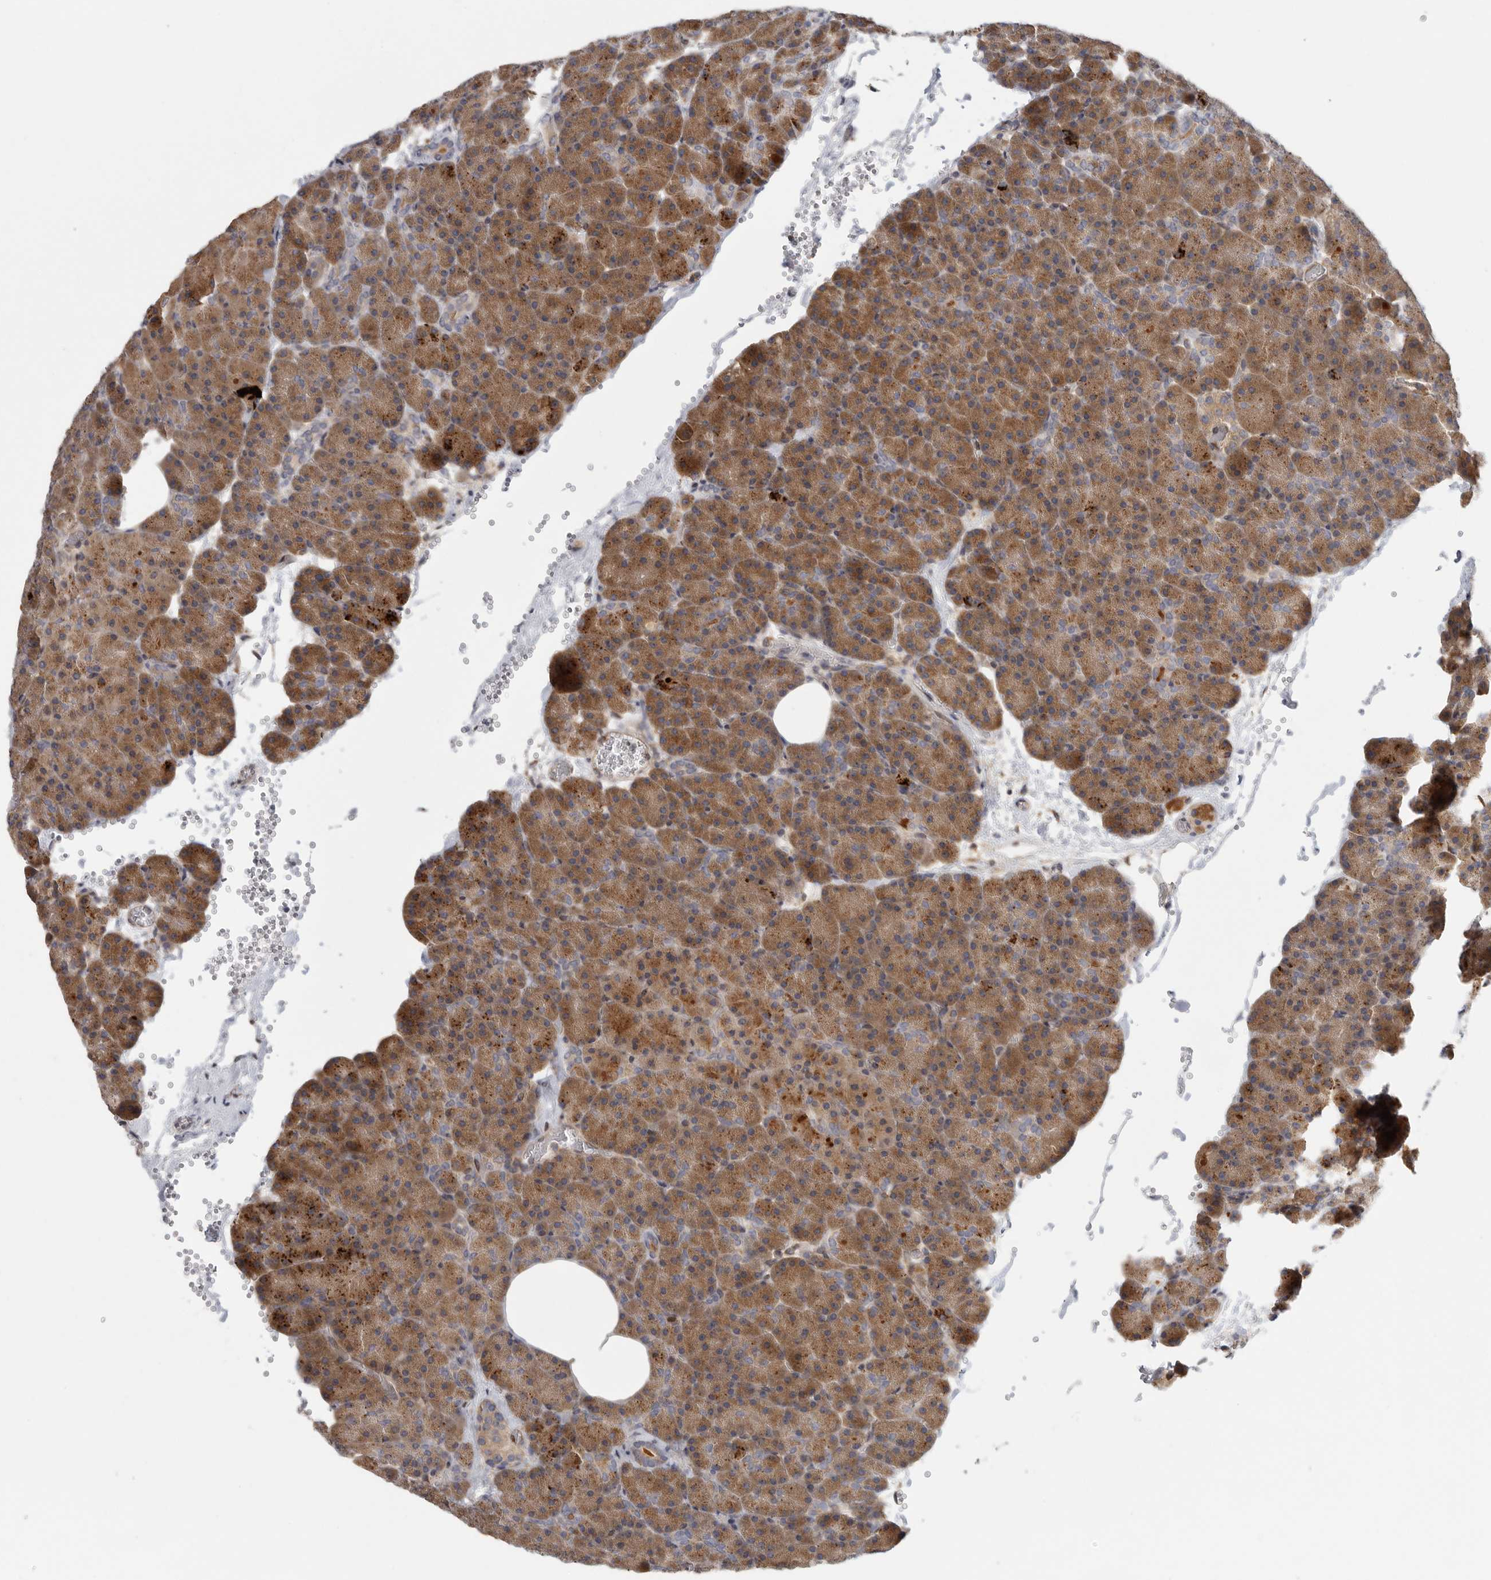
{"staining": {"intensity": "moderate", "quantity": ">75%", "location": "cytoplasmic/membranous"}, "tissue": "pancreas", "cell_type": "Exocrine glandular cells", "image_type": "normal", "snomed": [{"axis": "morphology", "description": "Normal tissue, NOS"}, {"axis": "morphology", "description": "Carcinoid, malignant, NOS"}, {"axis": "topography", "description": "Pancreas"}], "caption": "DAB (3,3'-diaminobenzidine) immunohistochemical staining of unremarkable human pancreas reveals moderate cytoplasmic/membranous protein expression in approximately >75% of exocrine glandular cells.", "gene": "BCAP29", "patient": {"sex": "female", "age": 35}}